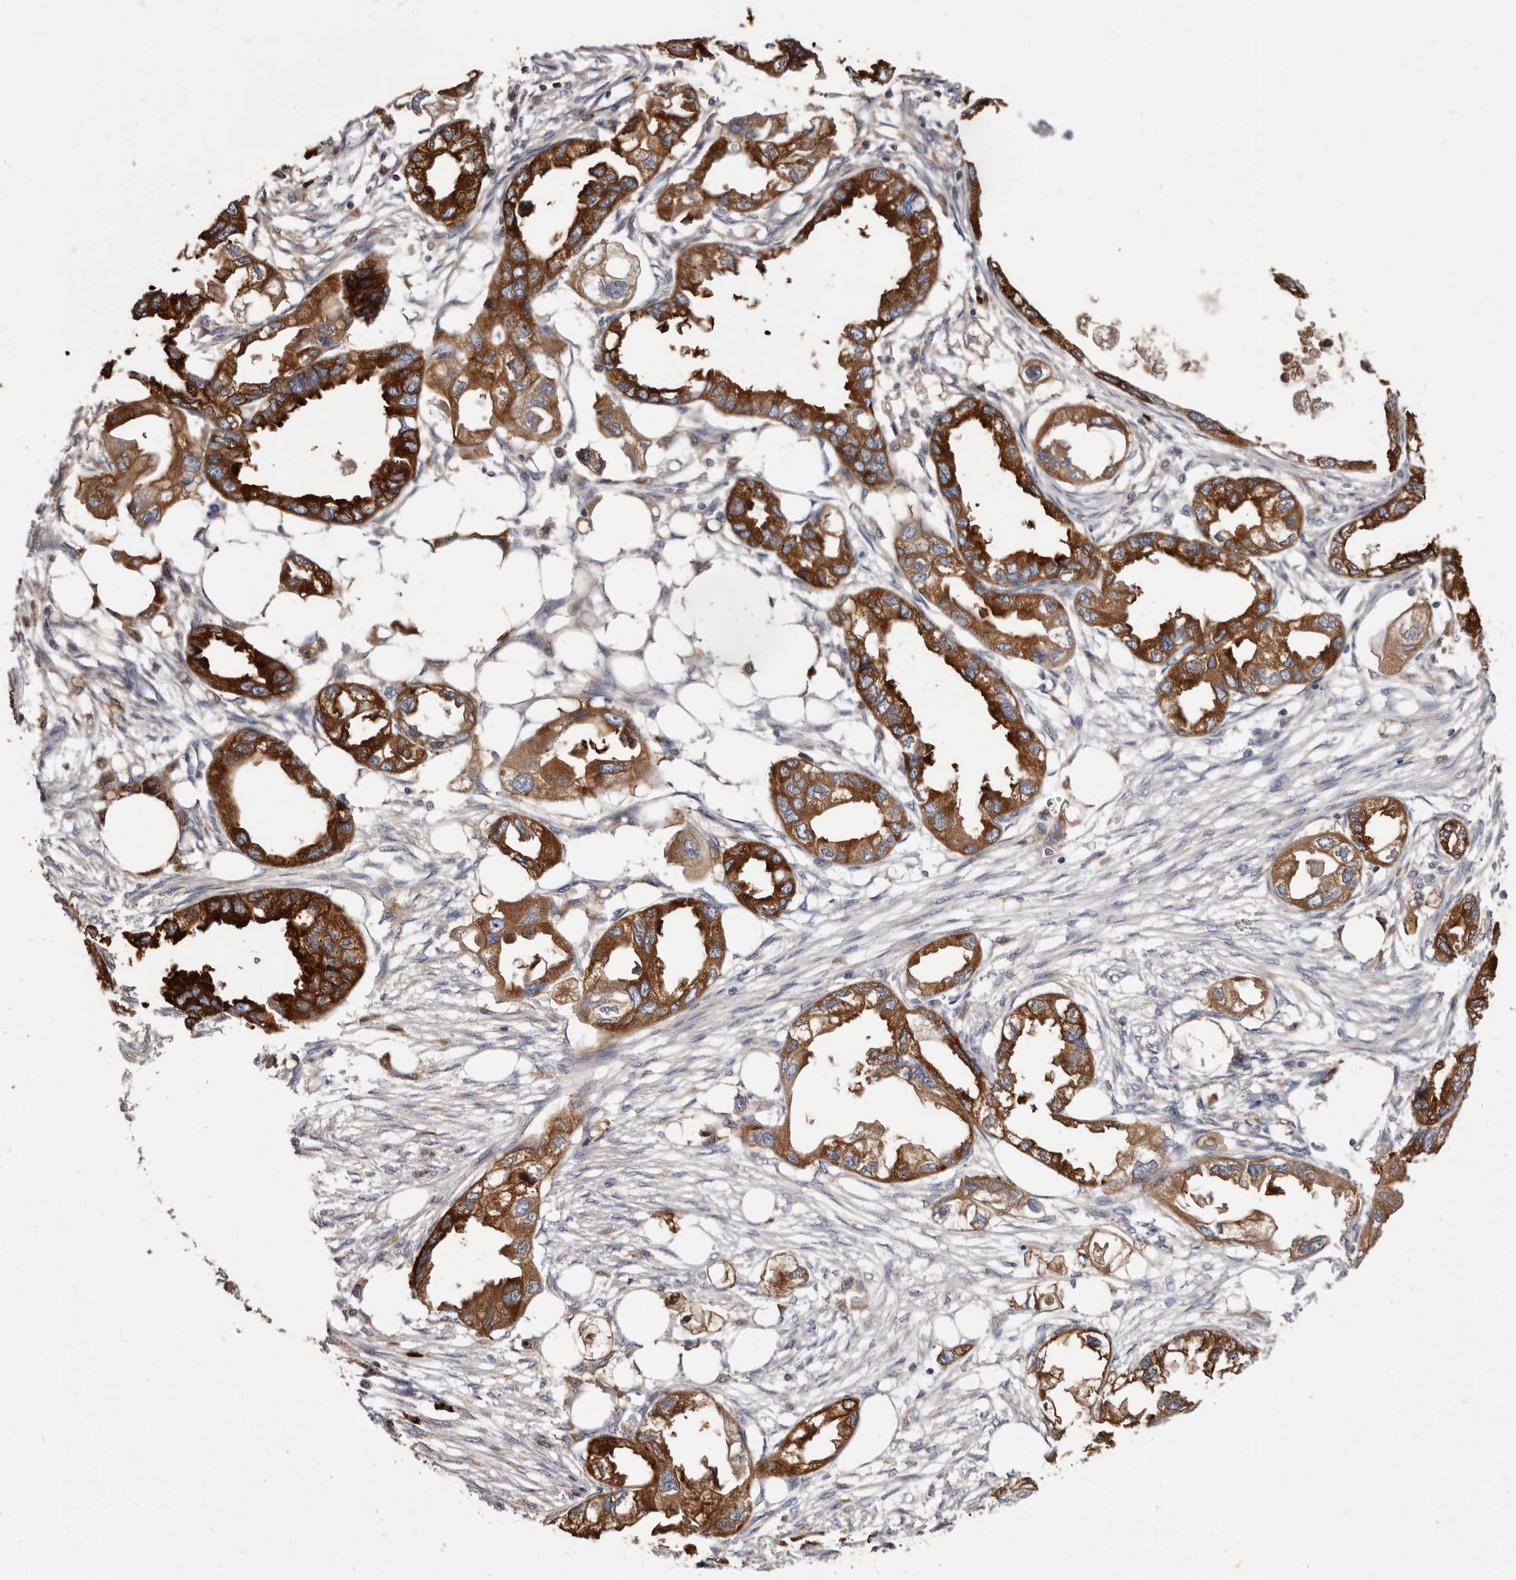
{"staining": {"intensity": "strong", "quantity": ">75%", "location": "cytoplasmic/membranous"}, "tissue": "endometrial cancer", "cell_type": "Tumor cells", "image_type": "cancer", "snomed": [{"axis": "morphology", "description": "Adenocarcinoma, NOS"}, {"axis": "morphology", "description": "Adenocarcinoma, metastatic, NOS"}, {"axis": "topography", "description": "Adipose tissue"}, {"axis": "topography", "description": "Endometrium"}], "caption": "A brown stain highlights strong cytoplasmic/membranous staining of a protein in endometrial adenocarcinoma tumor cells.", "gene": "TPD52", "patient": {"sex": "female", "age": 67}}